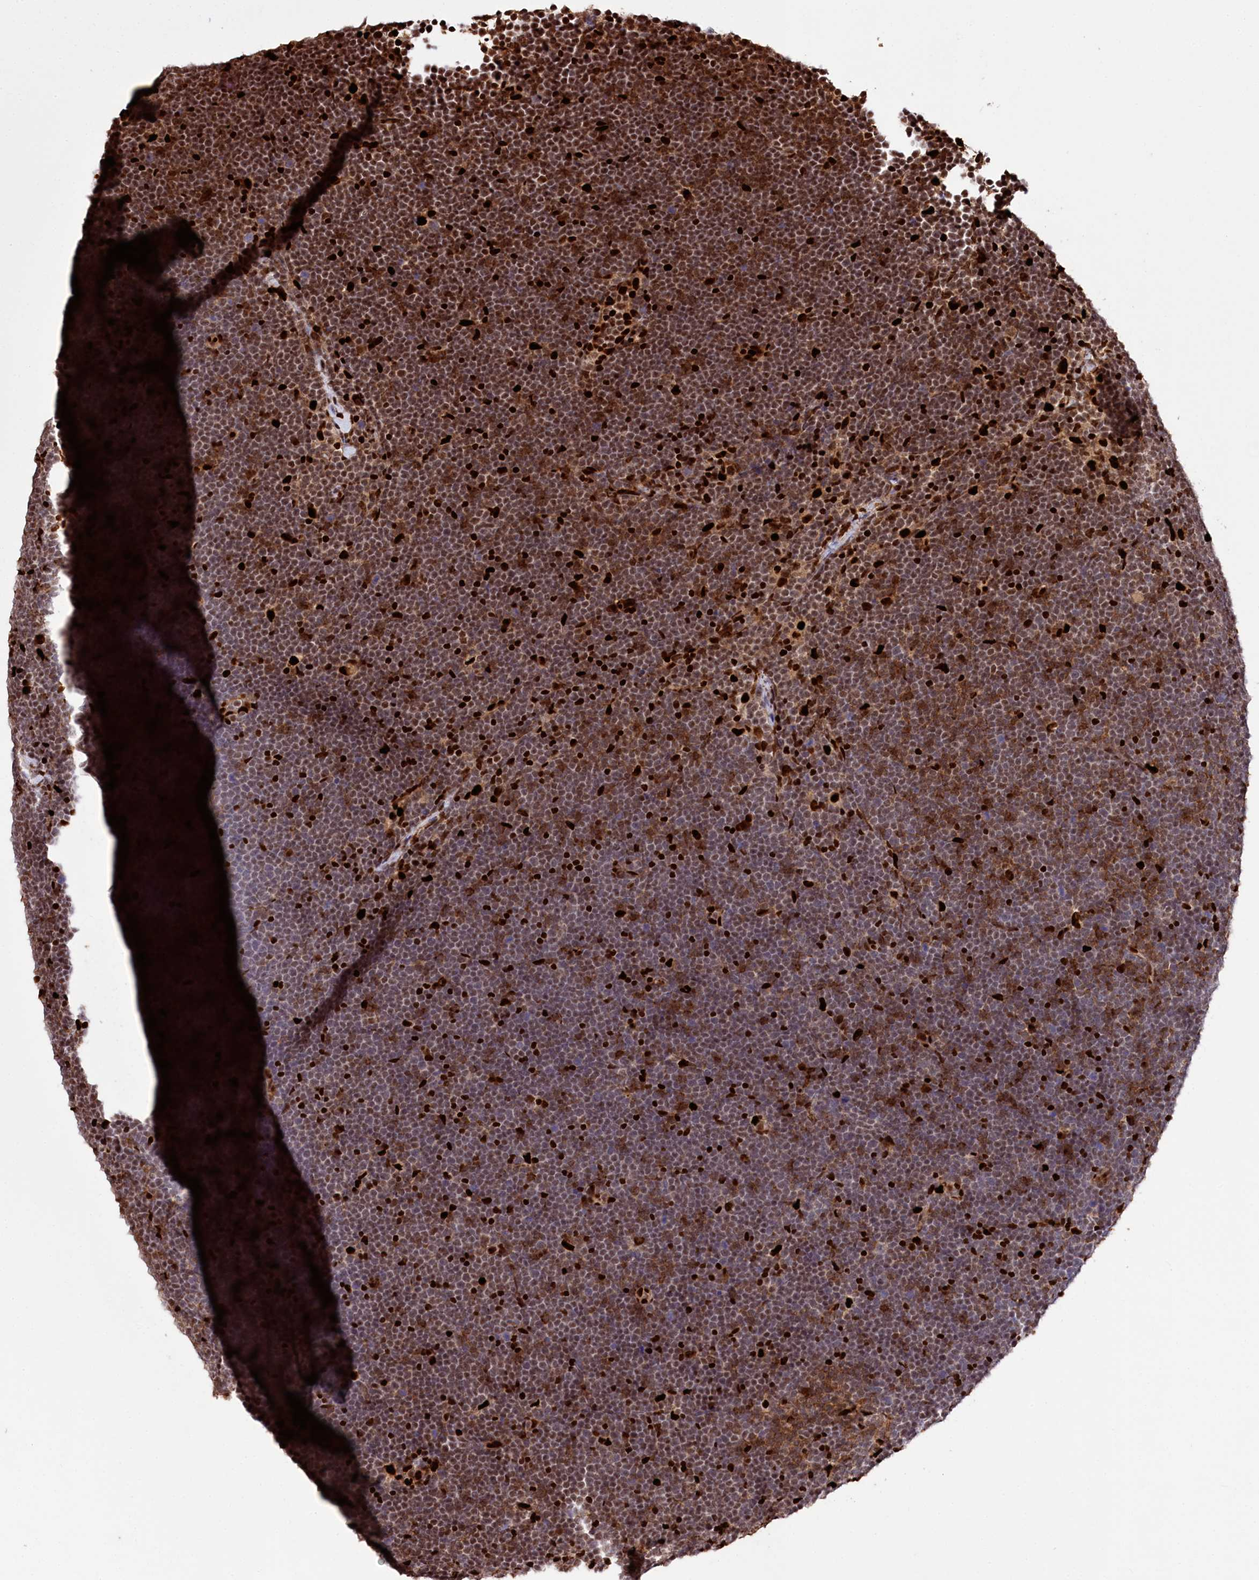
{"staining": {"intensity": "strong", "quantity": "25%-75%", "location": "nuclear"}, "tissue": "lymphoma", "cell_type": "Tumor cells", "image_type": "cancer", "snomed": [{"axis": "morphology", "description": "Malignant lymphoma, non-Hodgkin's type, High grade"}, {"axis": "topography", "description": "Lymph node"}], "caption": "IHC histopathology image of neoplastic tissue: human malignant lymphoma, non-Hodgkin's type (high-grade) stained using immunohistochemistry demonstrates high levels of strong protein expression localized specifically in the nuclear of tumor cells, appearing as a nuclear brown color.", "gene": "FIGN", "patient": {"sex": "male", "age": 13}}